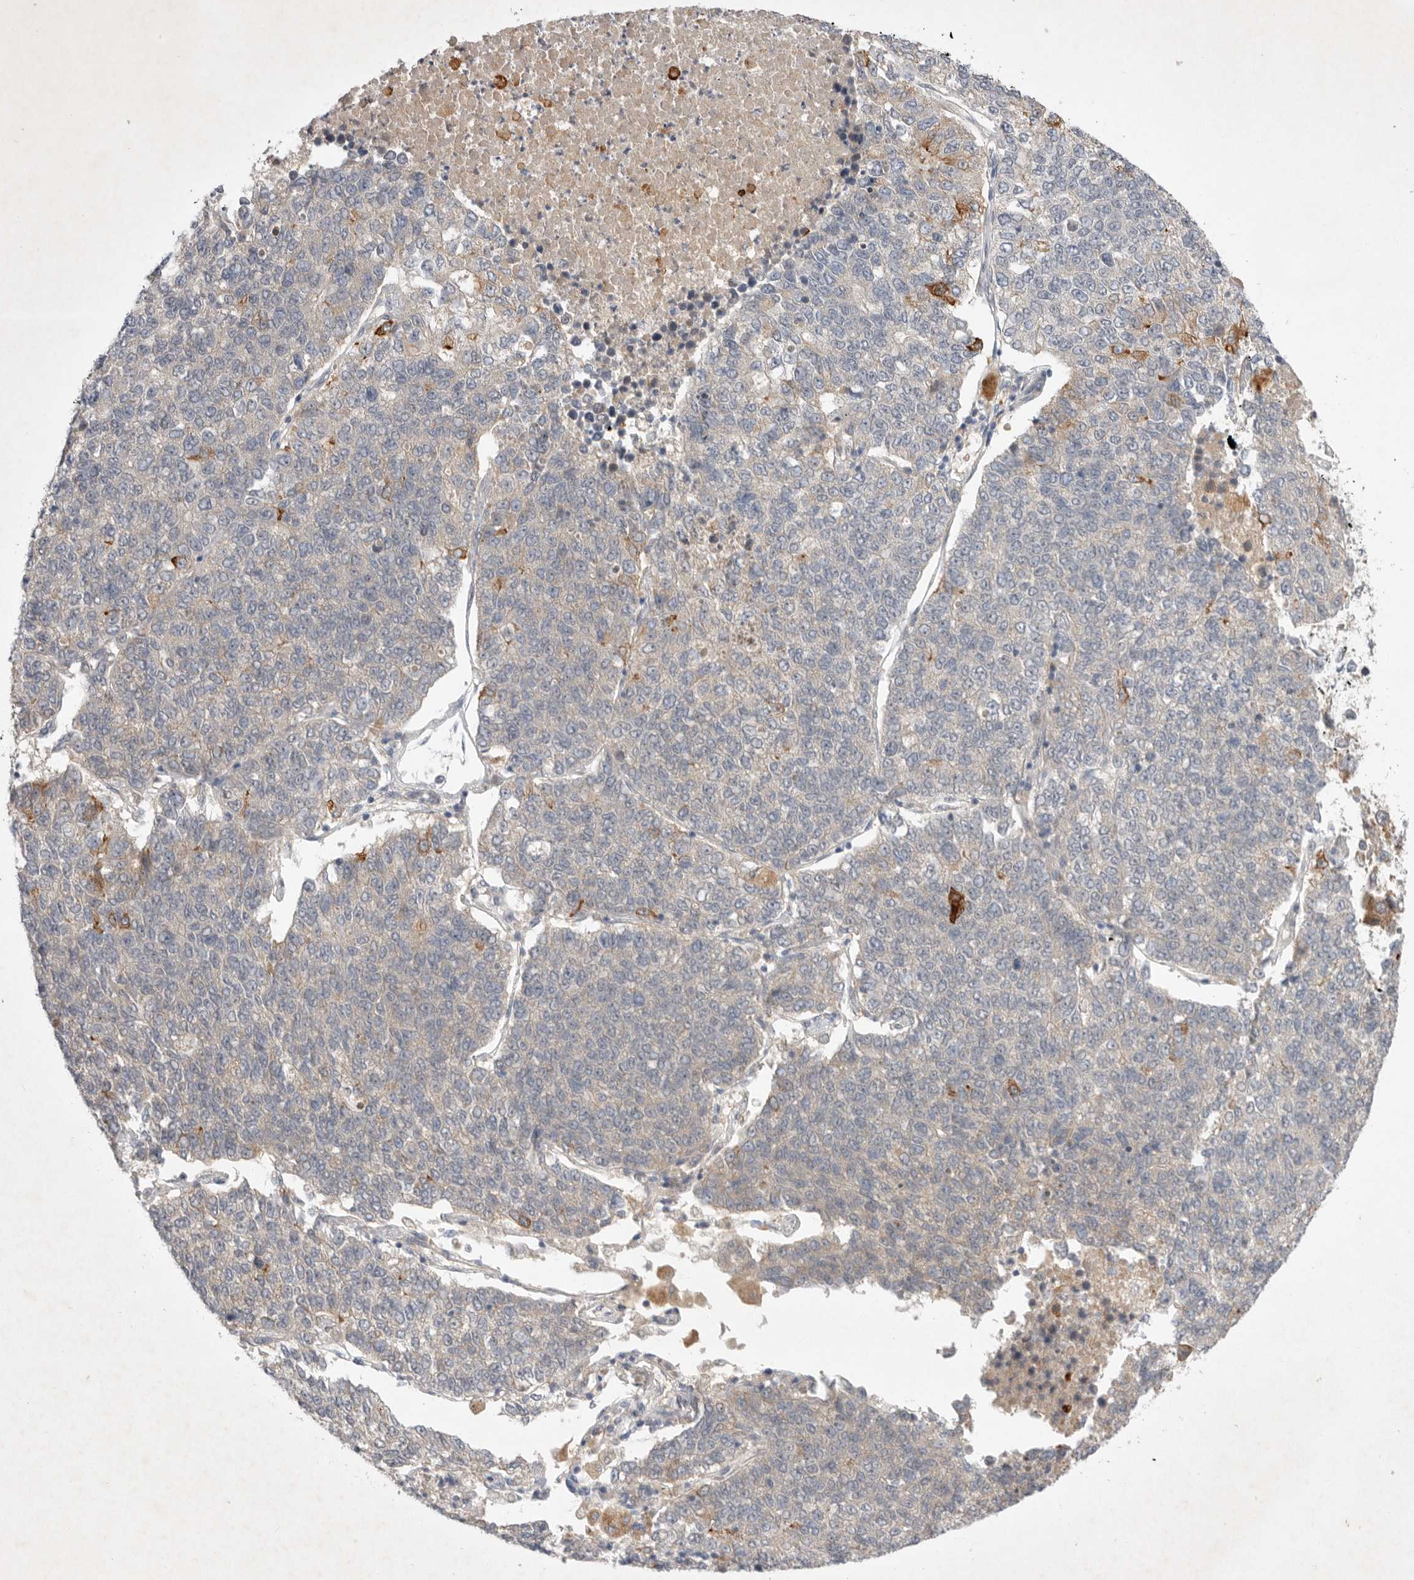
{"staining": {"intensity": "moderate", "quantity": "<25%", "location": "cytoplasmic/membranous"}, "tissue": "lung cancer", "cell_type": "Tumor cells", "image_type": "cancer", "snomed": [{"axis": "morphology", "description": "Adenocarcinoma, NOS"}, {"axis": "topography", "description": "Lung"}], "caption": "High-power microscopy captured an immunohistochemistry (IHC) micrograph of lung adenocarcinoma, revealing moderate cytoplasmic/membranous expression in approximately <25% of tumor cells.", "gene": "PTPDC1", "patient": {"sex": "male", "age": 49}}